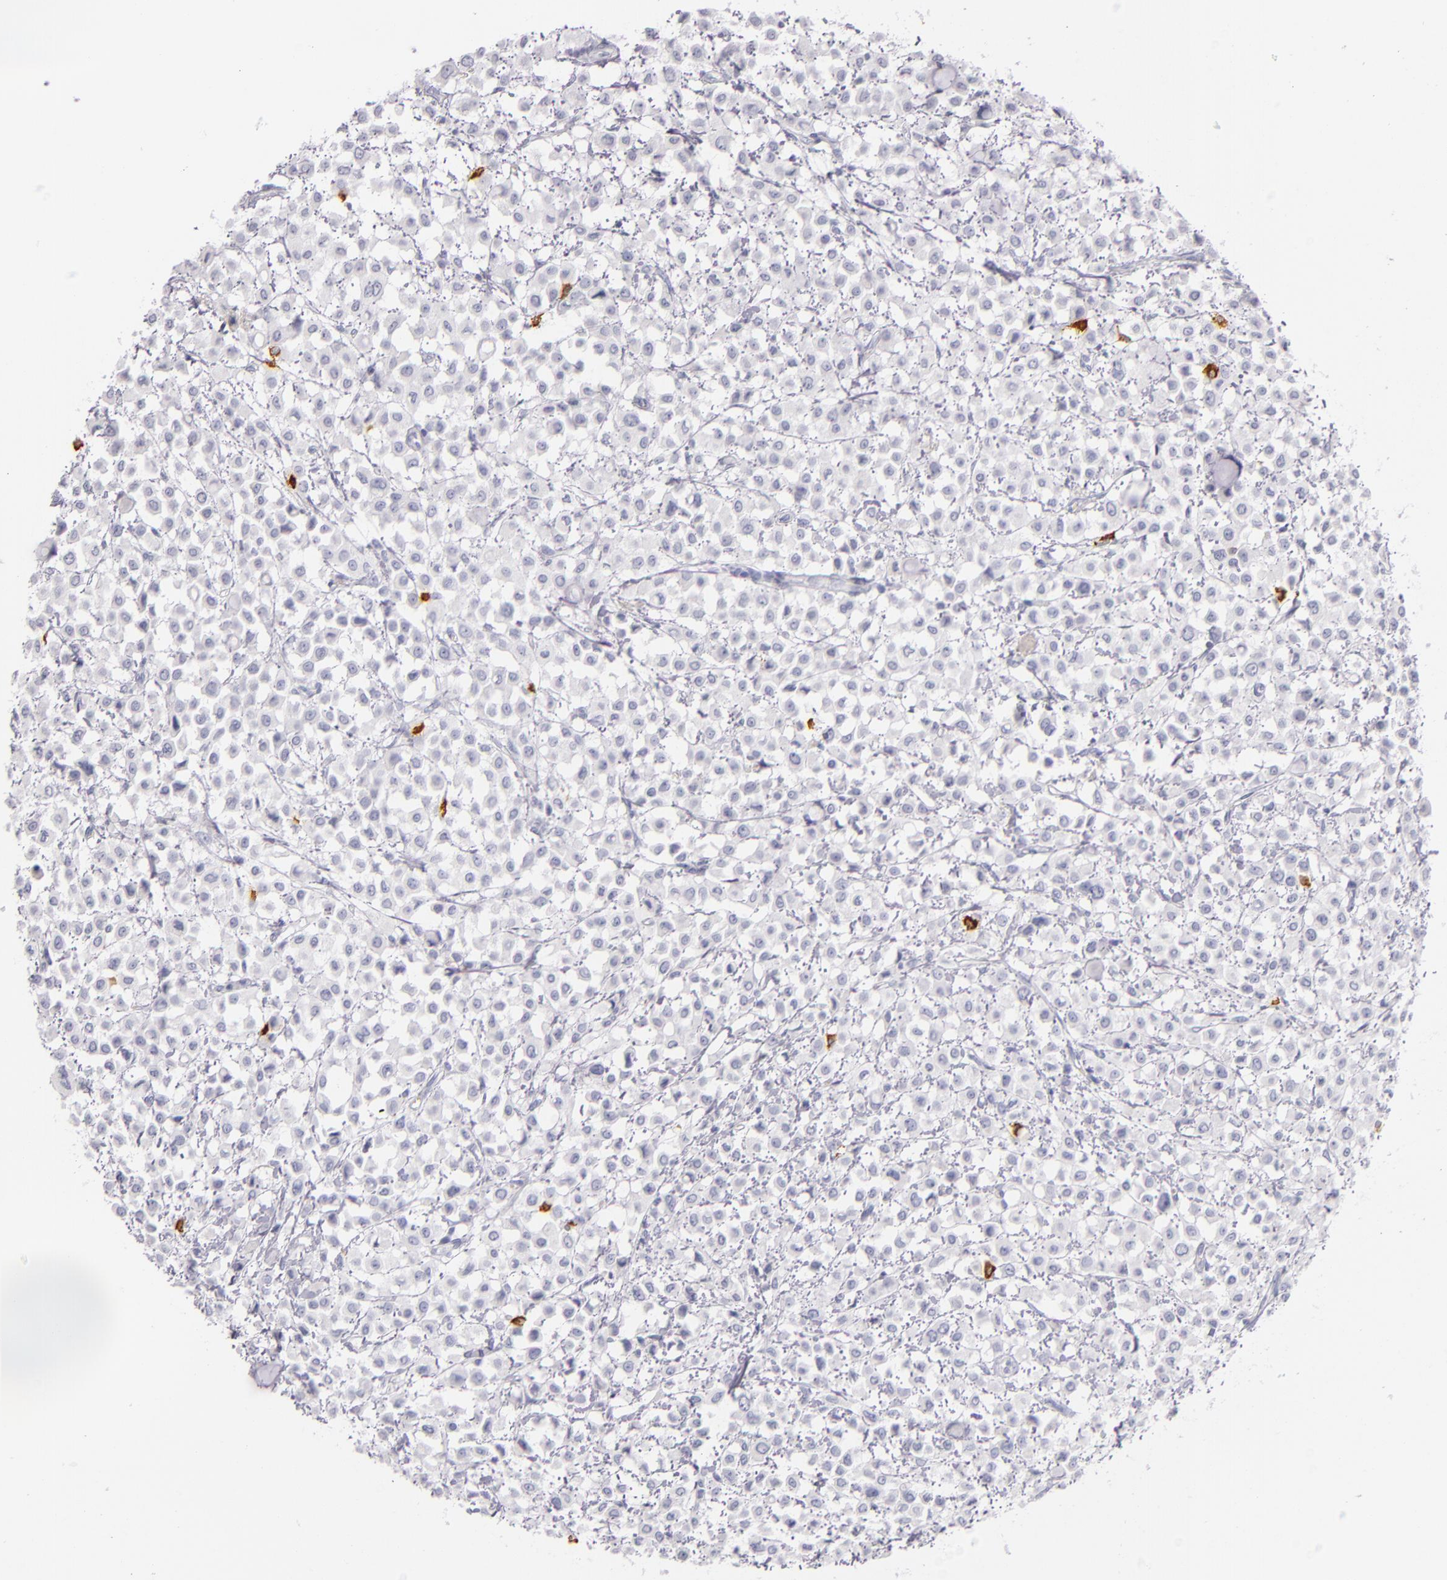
{"staining": {"intensity": "negative", "quantity": "none", "location": "none"}, "tissue": "breast cancer", "cell_type": "Tumor cells", "image_type": "cancer", "snomed": [{"axis": "morphology", "description": "Lobular carcinoma"}, {"axis": "topography", "description": "Breast"}], "caption": "This photomicrograph is of breast lobular carcinoma stained with immunohistochemistry (IHC) to label a protein in brown with the nuclei are counter-stained blue. There is no expression in tumor cells. The staining was performed using DAB to visualize the protein expression in brown, while the nuclei were stained in blue with hematoxylin (Magnification: 20x).", "gene": "TPSD1", "patient": {"sex": "female", "age": 85}}